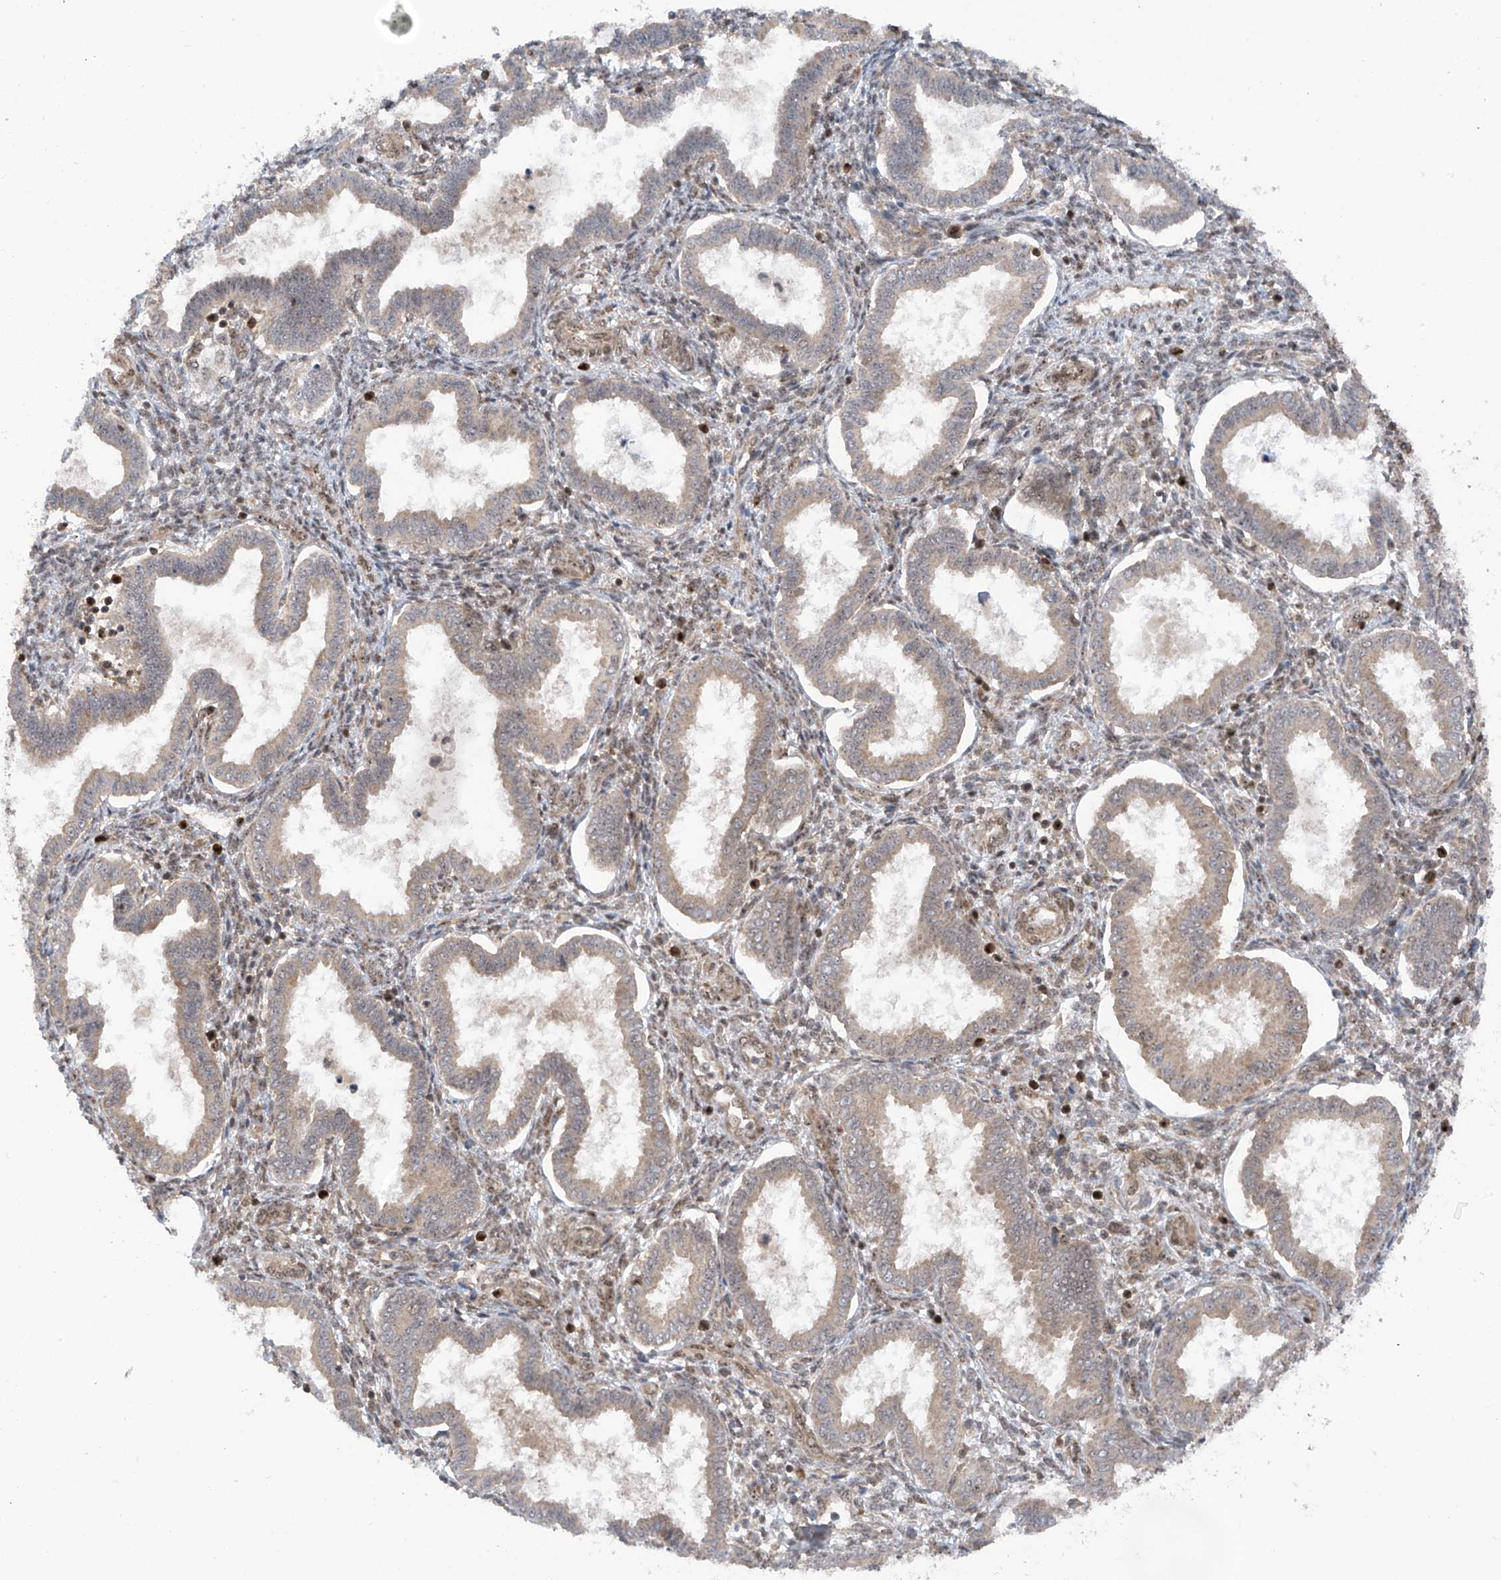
{"staining": {"intensity": "negative", "quantity": "none", "location": "none"}, "tissue": "endometrium", "cell_type": "Cells in endometrial stroma", "image_type": "normal", "snomed": [{"axis": "morphology", "description": "Normal tissue, NOS"}, {"axis": "topography", "description": "Endometrium"}], "caption": "The immunohistochemistry (IHC) micrograph has no significant staining in cells in endometrial stroma of endometrium.", "gene": "C1orf131", "patient": {"sex": "female", "age": 24}}